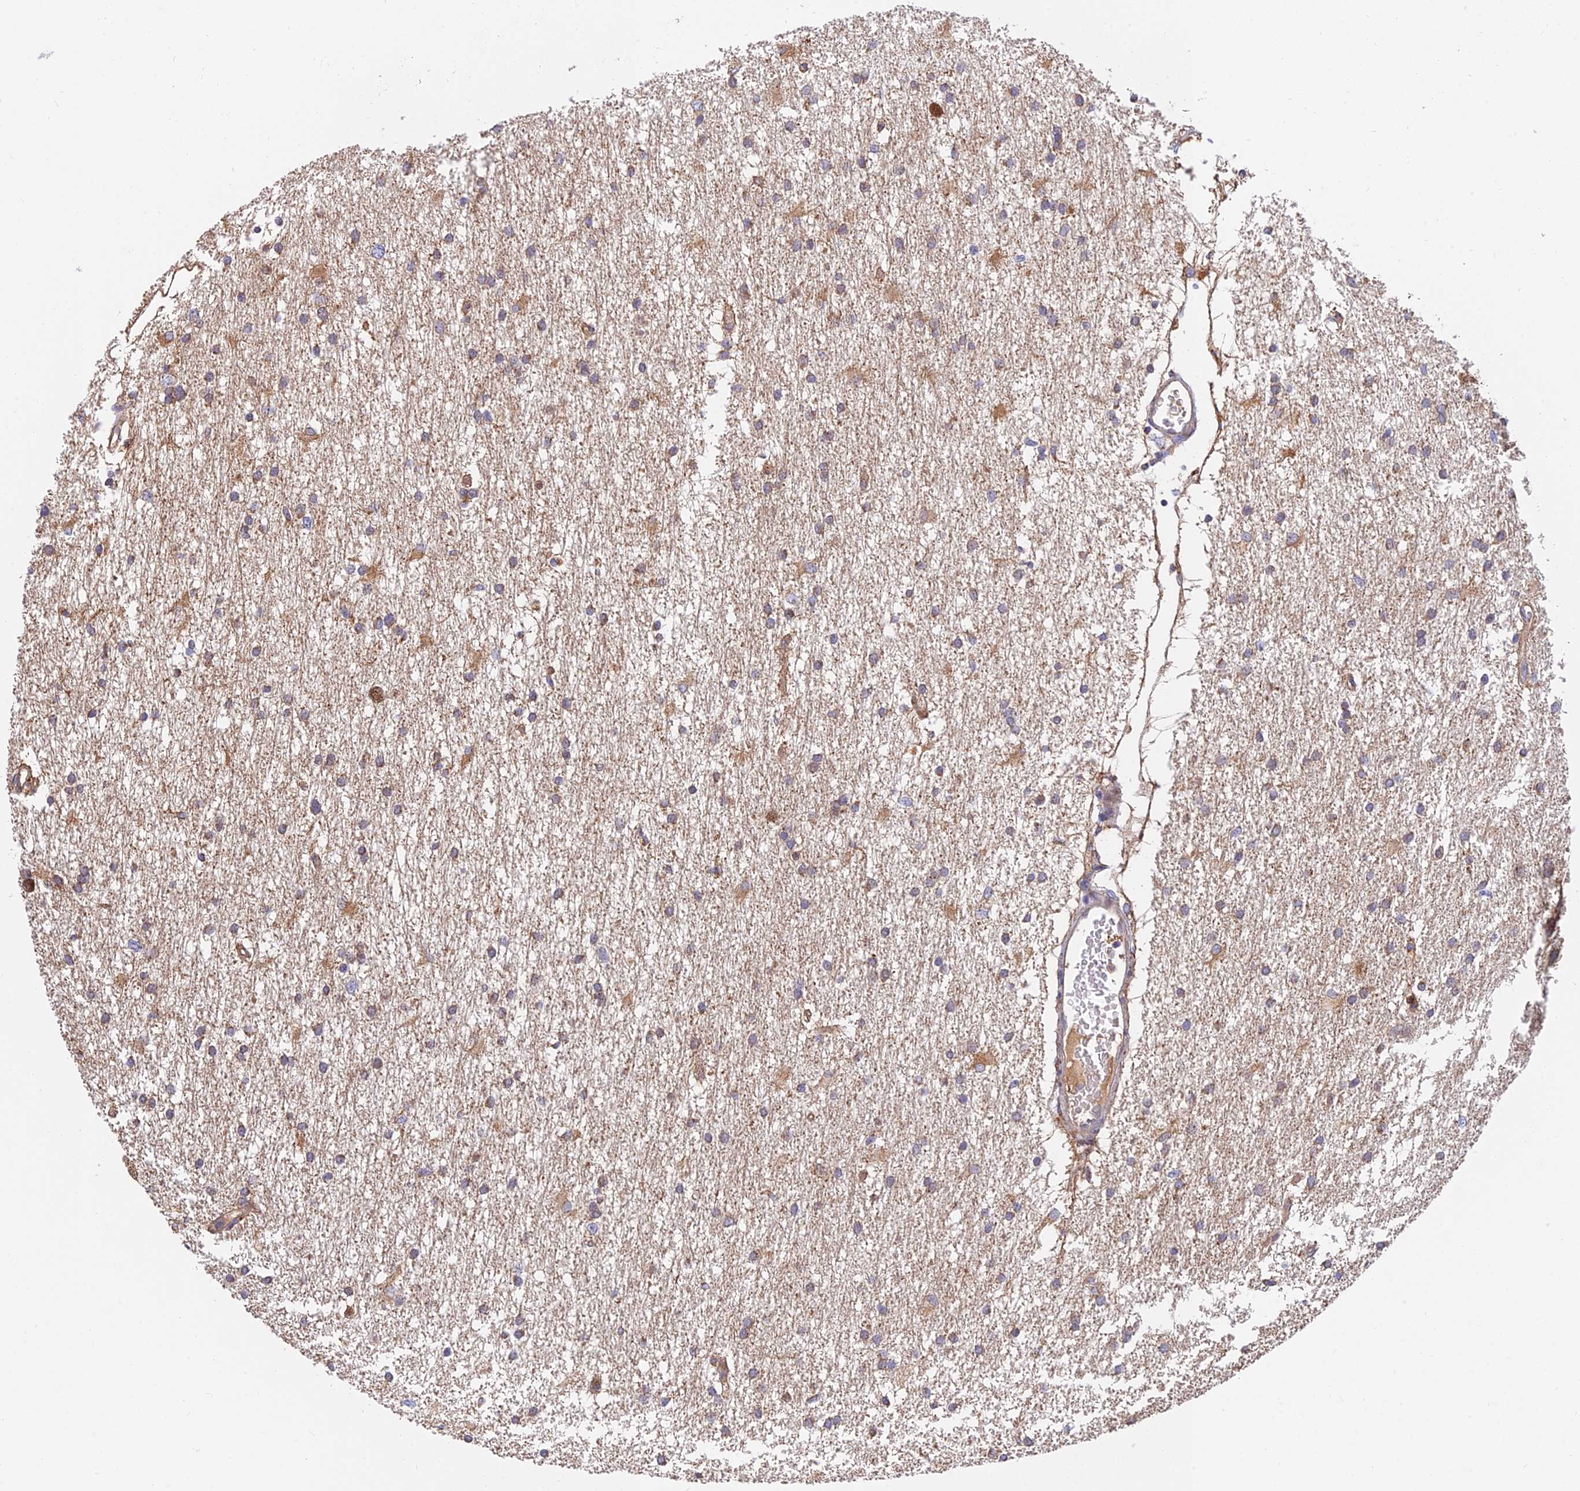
{"staining": {"intensity": "moderate", "quantity": "25%-75%", "location": "cytoplasmic/membranous"}, "tissue": "glioma", "cell_type": "Tumor cells", "image_type": "cancer", "snomed": [{"axis": "morphology", "description": "Glioma, malignant, High grade"}, {"axis": "topography", "description": "Brain"}], "caption": "Immunohistochemical staining of glioma displays medium levels of moderate cytoplasmic/membranous expression in approximately 25%-75% of tumor cells. Immunohistochemistry stains the protein of interest in brown and the nuclei are stained blue.", "gene": "PODNL1", "patient": {"sex": "male", "age": 77}}